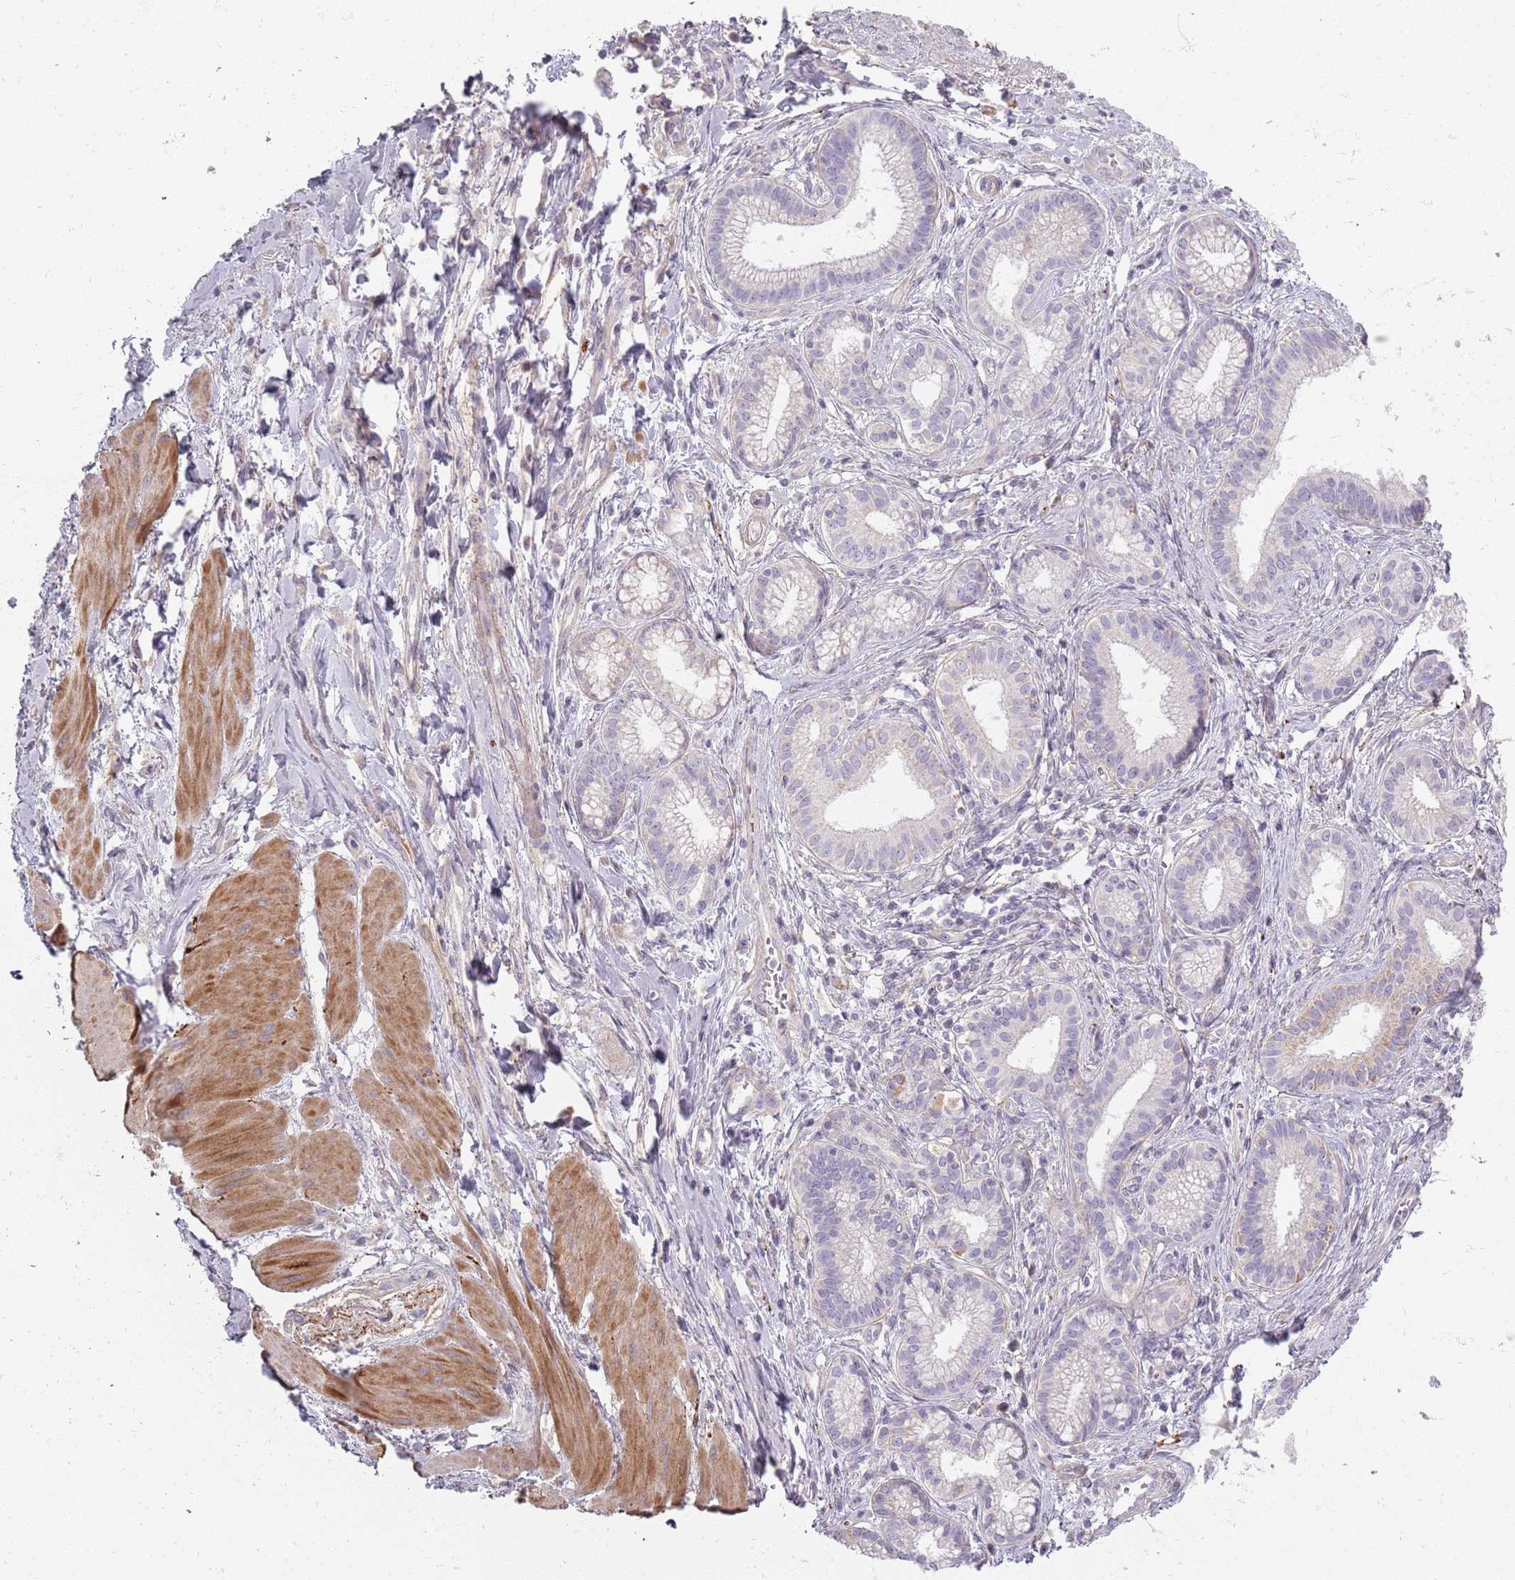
{"staining": {"intensity": "negative", "quantity": "none", "location": "none"}, "tissue": "pancreatic cancer", "cell_type": "Tumor cells", "image_type": "cancer", "snomed": [{"axis": "morphology", "description": "Adenocarcinoma, NOS"}, {"axis": "topography", "description": "Pancreas"}], "caption": "Protein analysis of pancreatic adenocarcinoma exhibits no significant positivity in tumor cells.", "gene": "SYNGR3", "patient": {"sex": "male", "age": 72}}